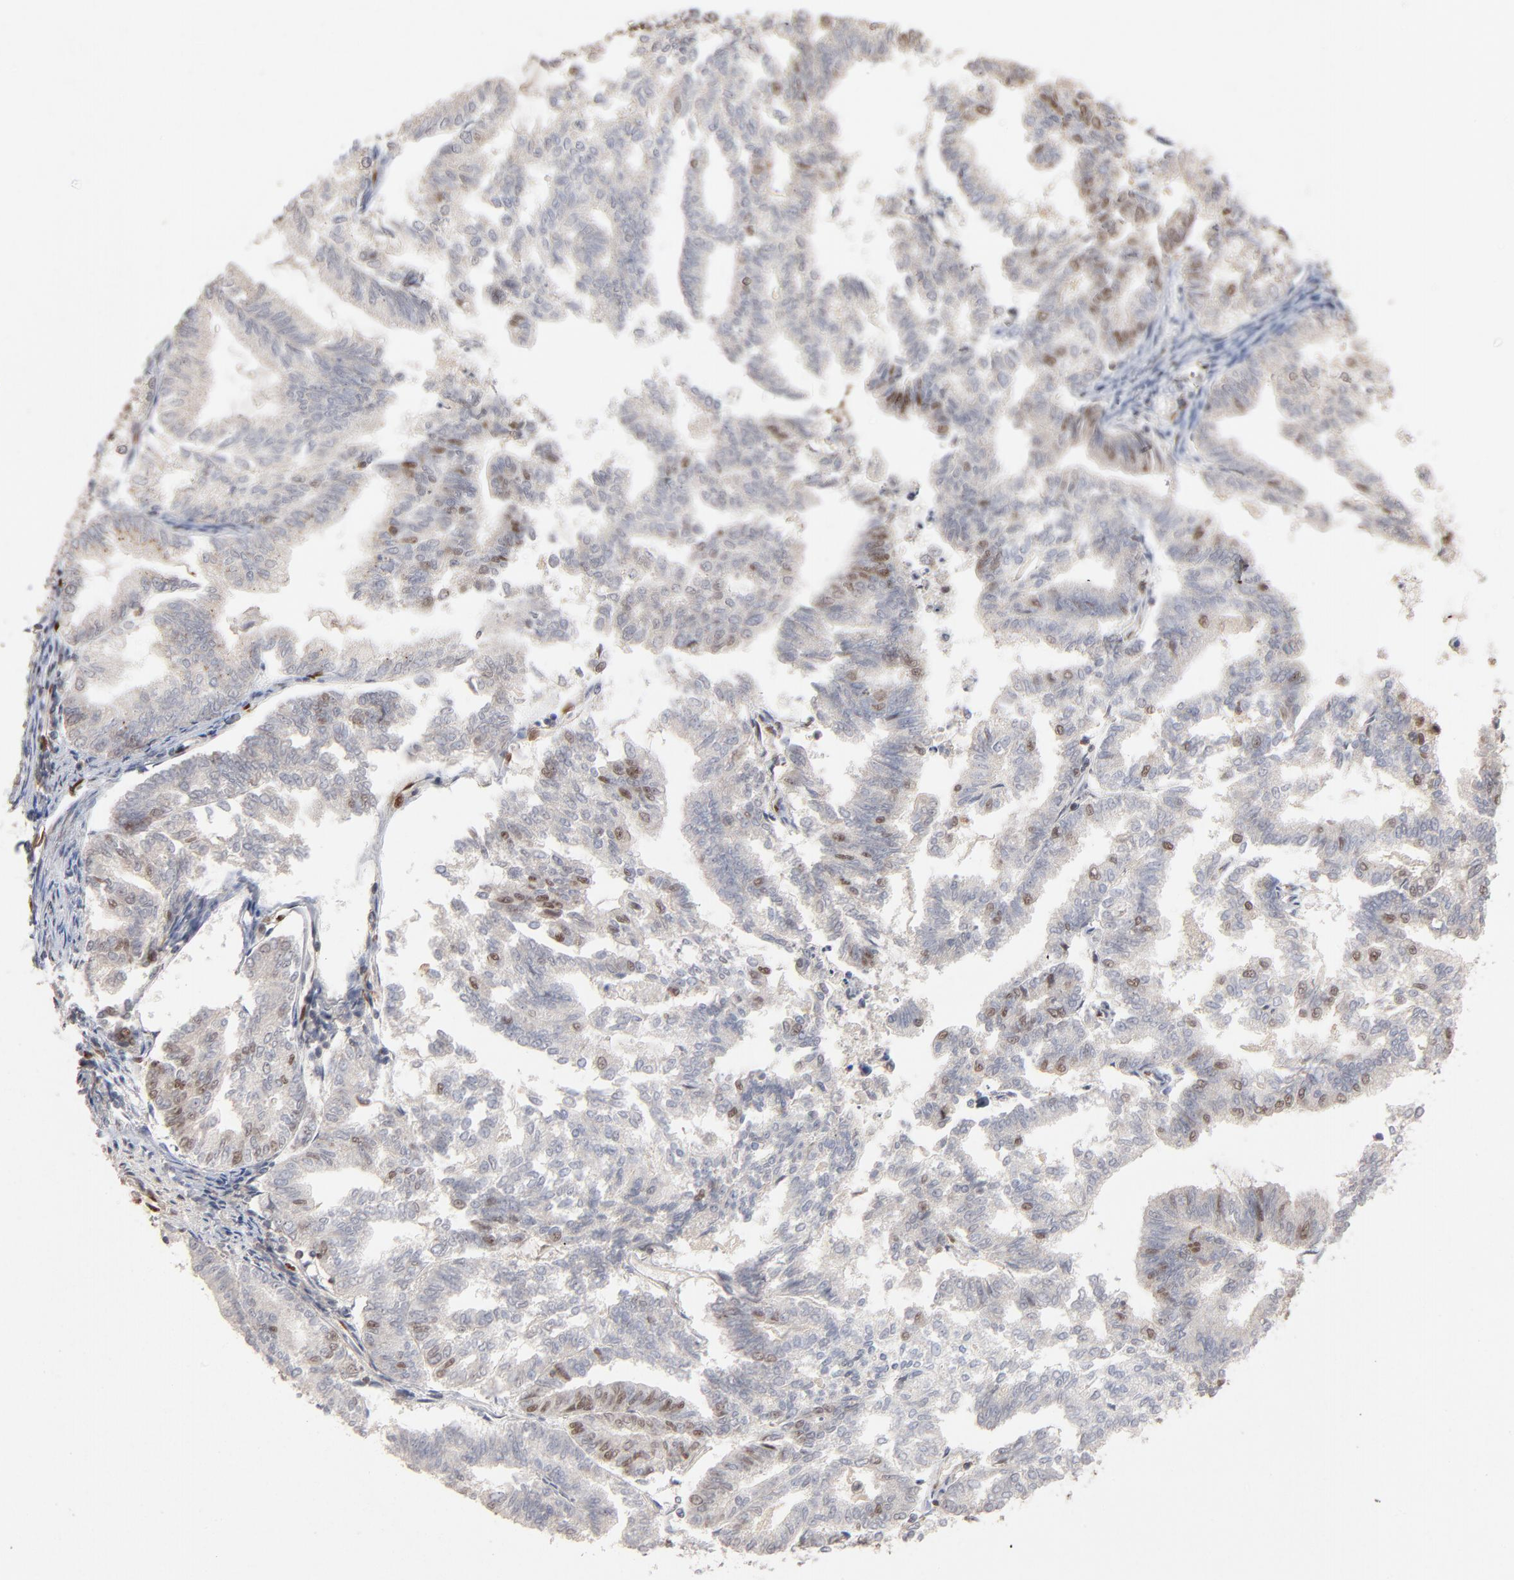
{"staining": {"intensity": "moderate", "quantity": "<25%", "location": "nuclear"}, "tissue": "endometrial cancer", "cell_type": "Tumor cells", "image_type": "cancer", "snomed": [{"axis": "morphology", "description": "Adenocarcinoma, NOS"}, {"axis": "topography", "description": "Endometrium"}], "caption": "Adenocarcinoma (endometrial) stained with a brown dye demonstrates moderate nuclear positive positivity in about <25% of tumor cells.", "gene": "NFIB", "patient": {"sex": "female", "age": 79}}